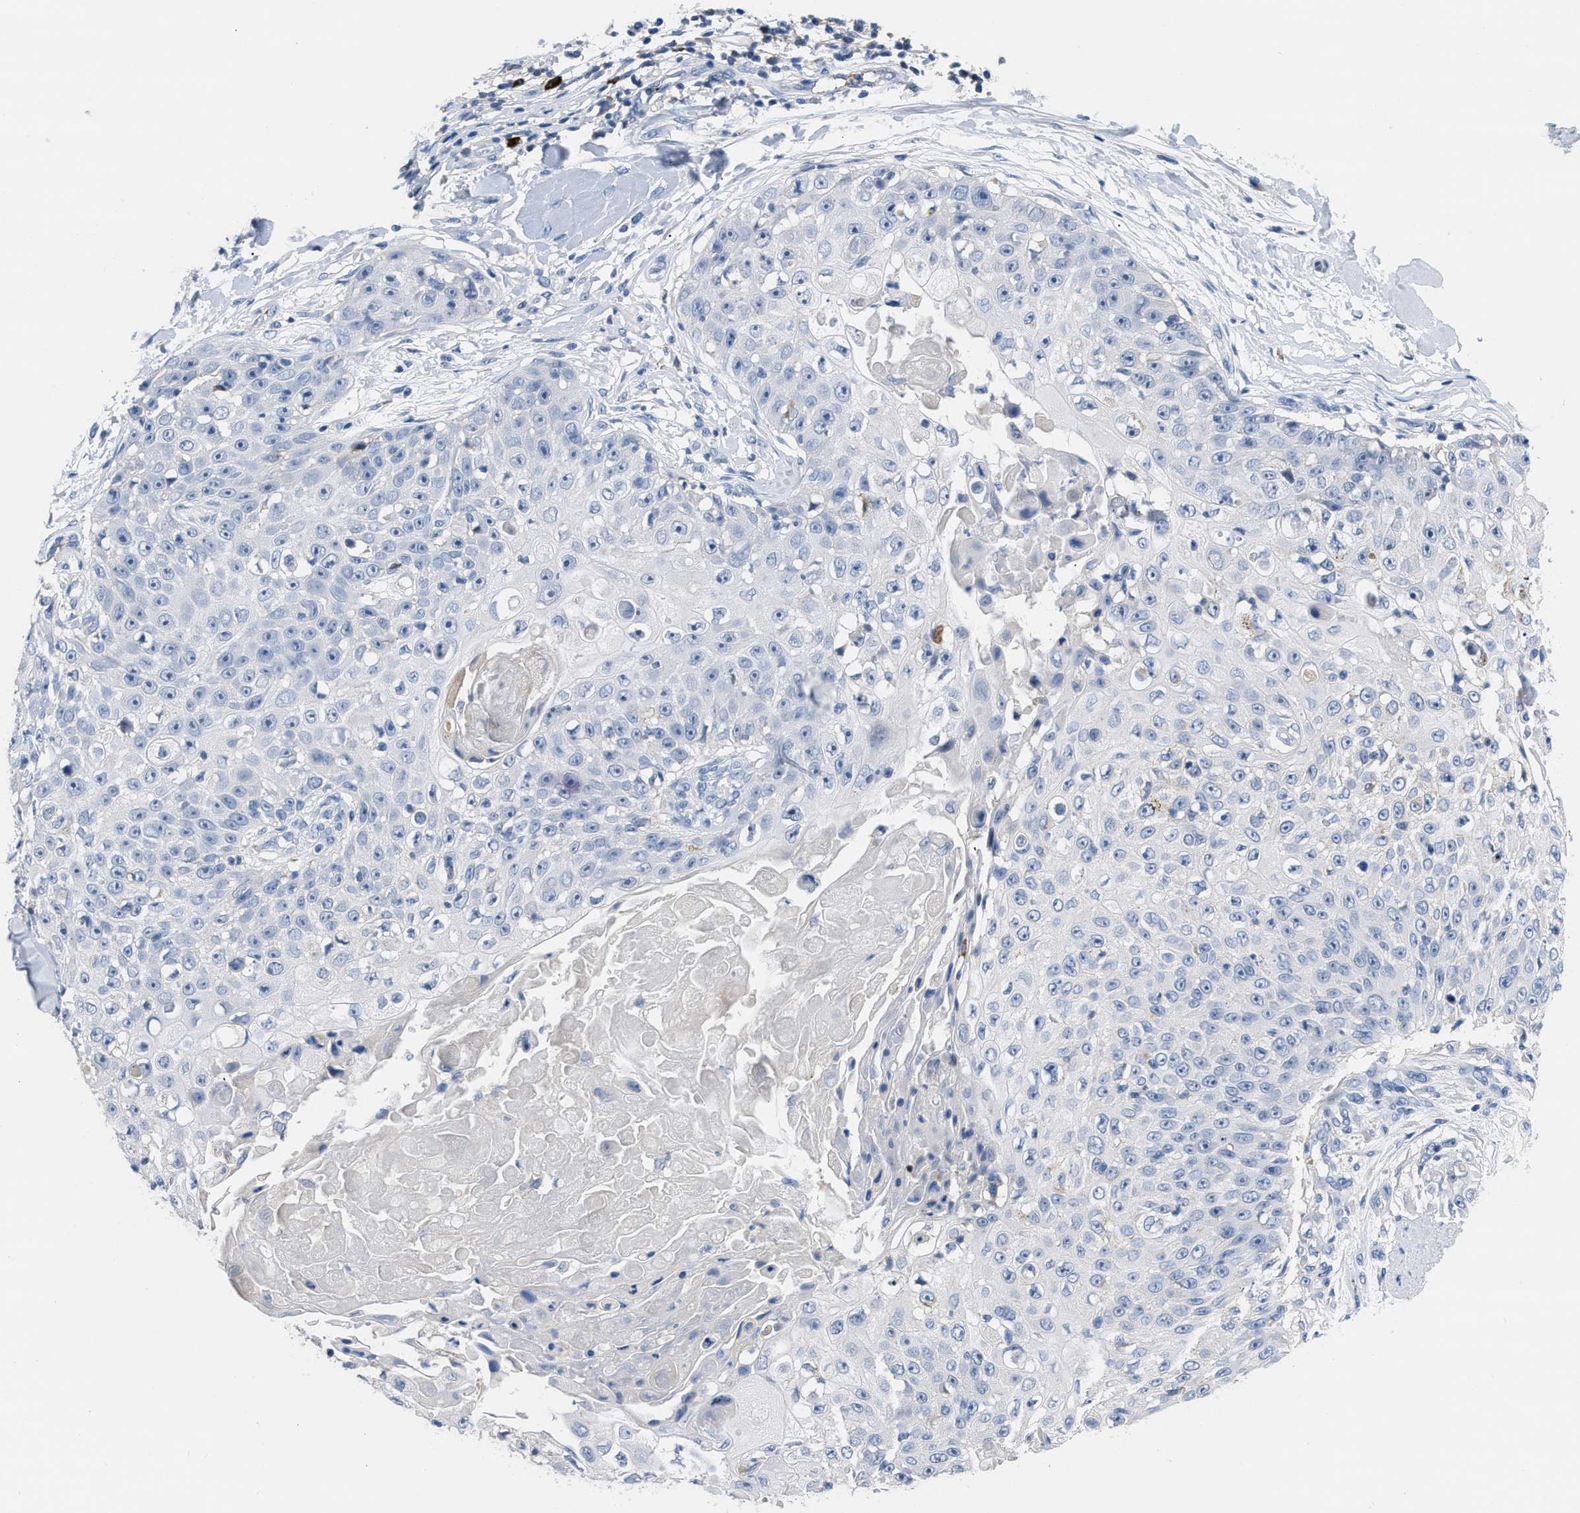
{"staining": {"intensity": "negative", "quantity": "none", "location": "none"}, "tissue": "skin cancer", "cell_type": "Tumor cells", "image_type": "cancer", "snomed": [{"axis": "morphology", "description": "Squamous cell carcinoma, NOS"}, {"axis": "topography", "description": "Skin"}], "caption": "Protein analysis of skin cancer (squamous cell carcinoma) reveals no significant expression in tumor cells.", "gene": "FGF18", "patient": {"sex": "male", "age": 86}}